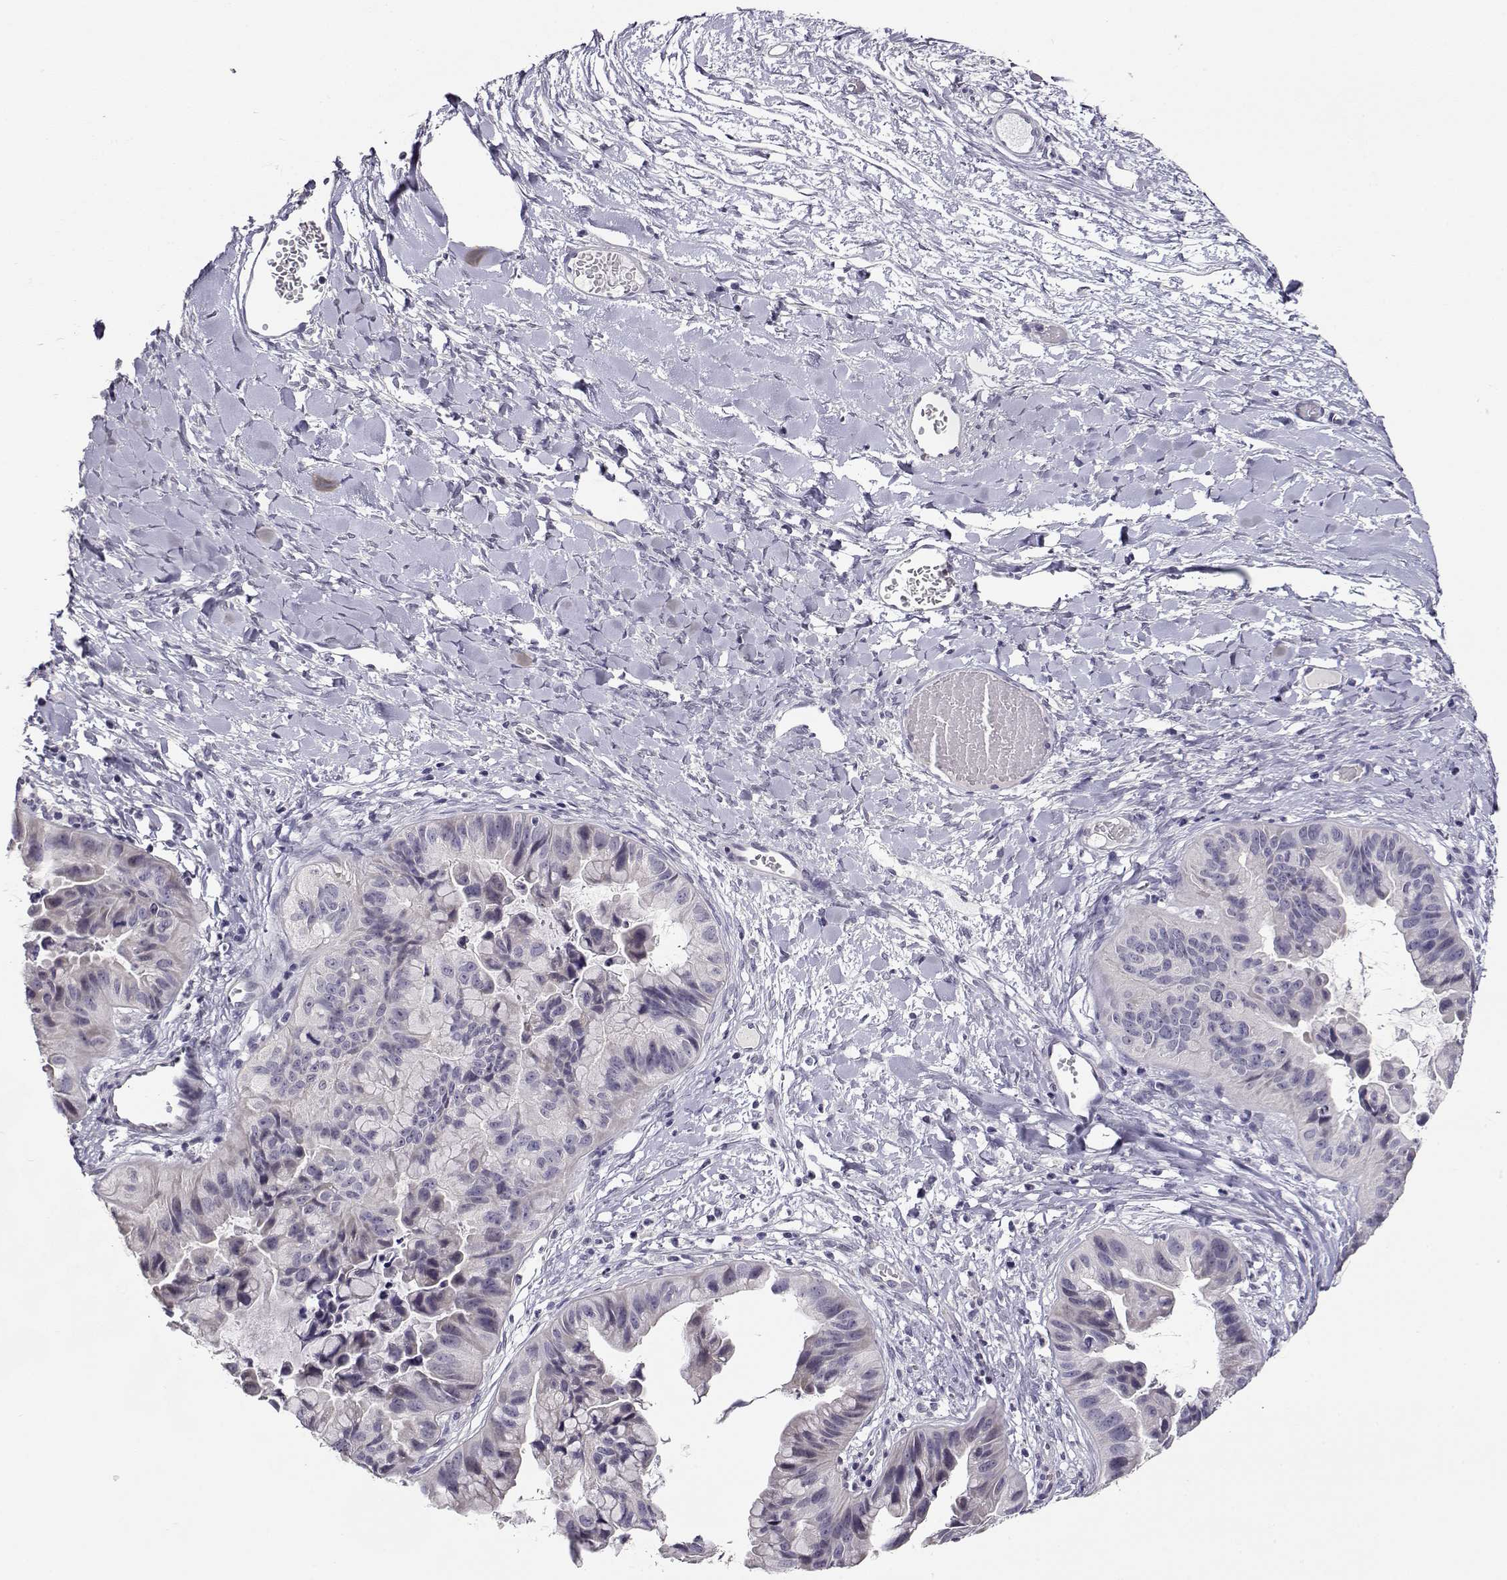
{"staining": {"intensity": "negative", "quantity": "none", "location": "none"}, "tissue": "ovarian cancer", "cell_type": "Tumor cells", "image_type": "cancer", "snomed": [{"axis": "morphology", "description": "Cystadenocarcinoma, mucinous, NOS"}, {"axis": "topography", "description": "Ovary"}], "caption": "The IHC micrograph has no significant expression in tumor cells of ovarian mucinous cystadenocarcinoma tissue.", "gene": "RHOXF2", "patient": {"sex": "female", "age": 76}}